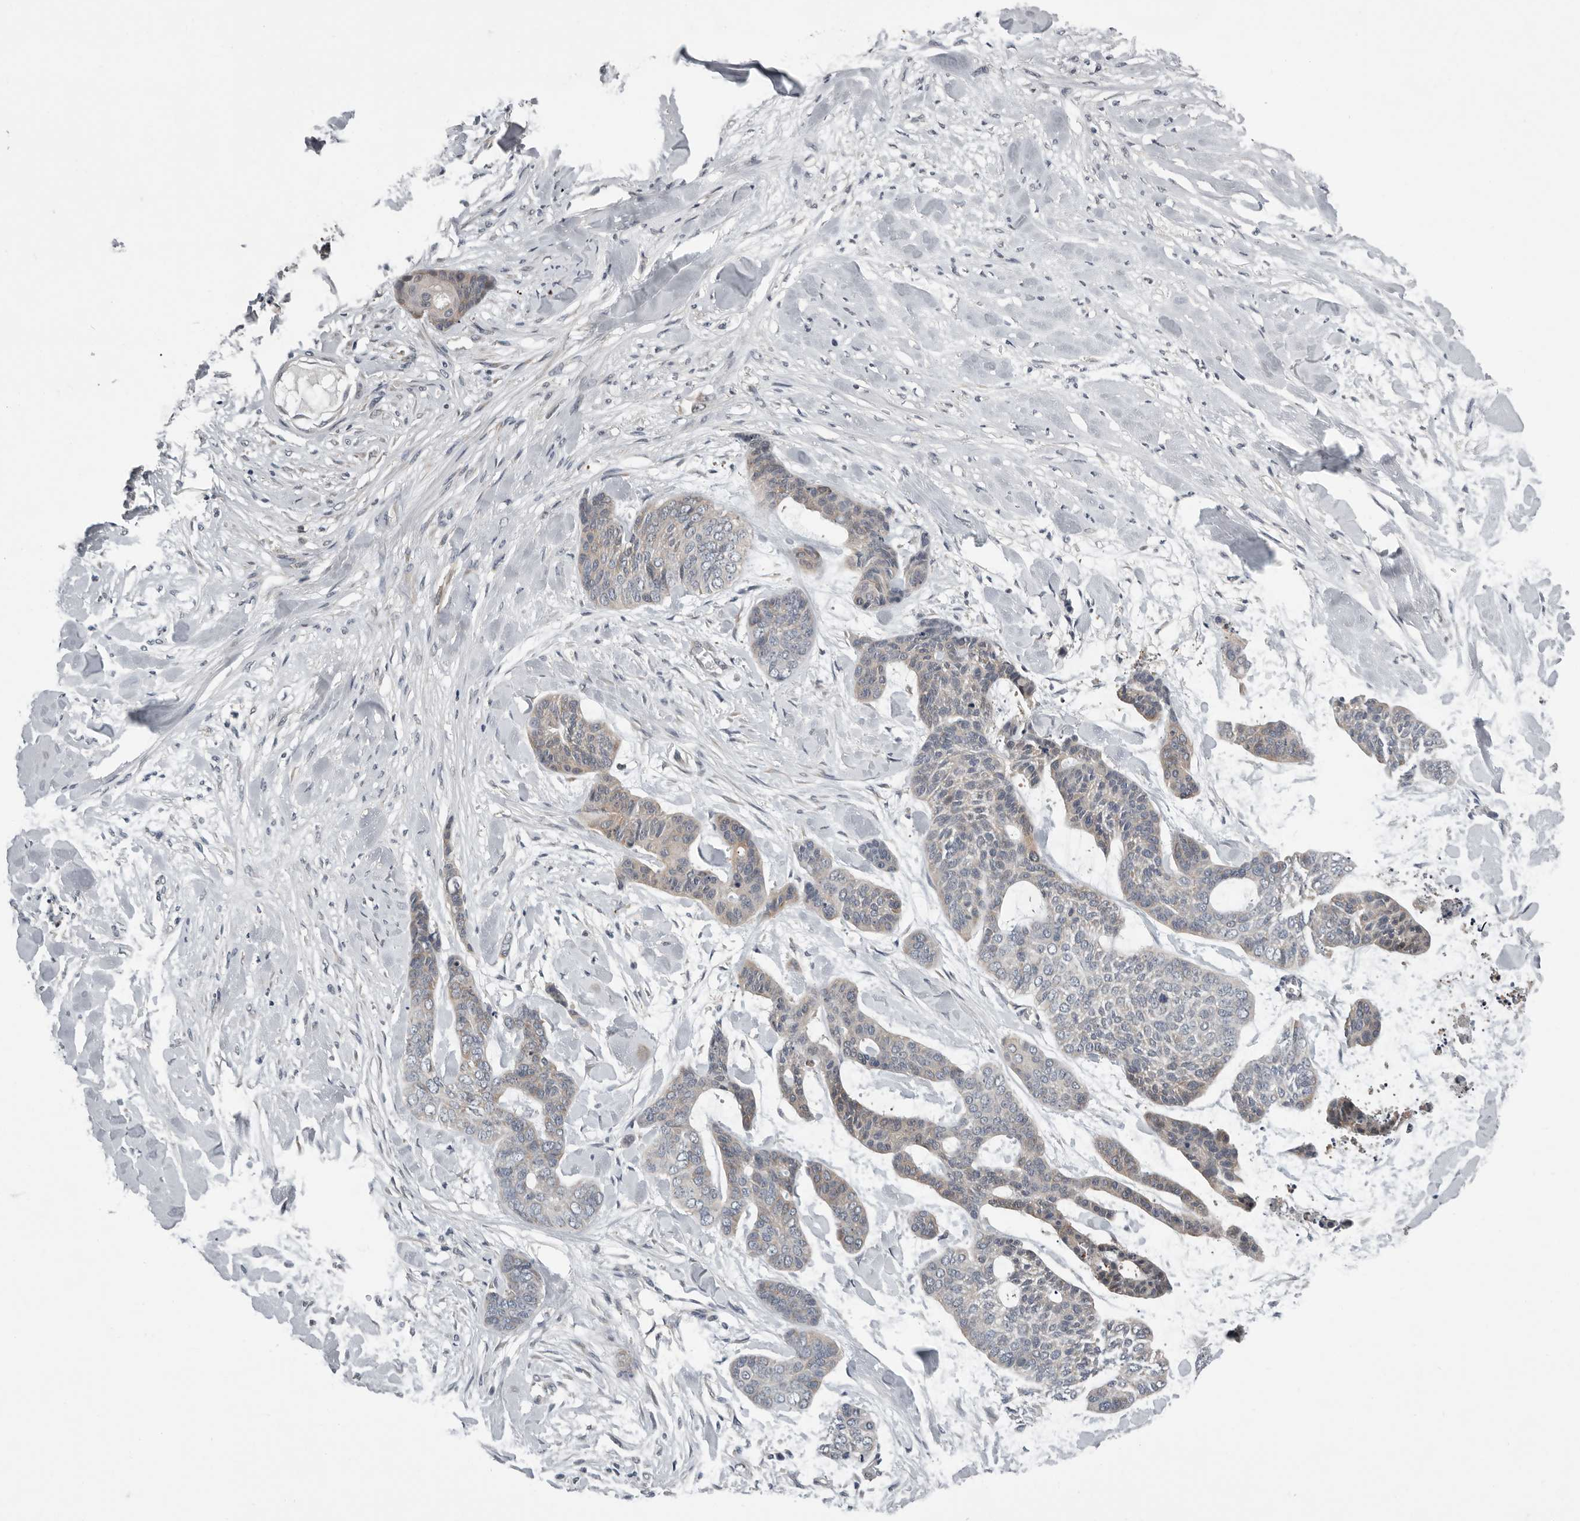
{"staining": {"intensity": "weak", "quantity": "<25%", "location": "cytoplasmic/membranous"}, "tissue": "skin cancer", "cell_type": "Tumor cells", "image_type": "cancer", "snomed": [{"axis": "morphology", "description": "Basal cell carcinoma"}, {"axis": "topography", "description": "Skin"}], "caption": "A high-resolution histopathology image shows immunohistochemistry (IHC) staining of basal cell carcinoma (skin), which demonstrates no significant positivity in tumor cells.", "gene": "RALGPS2", "patient": {"sex": "female", "age": 64}}